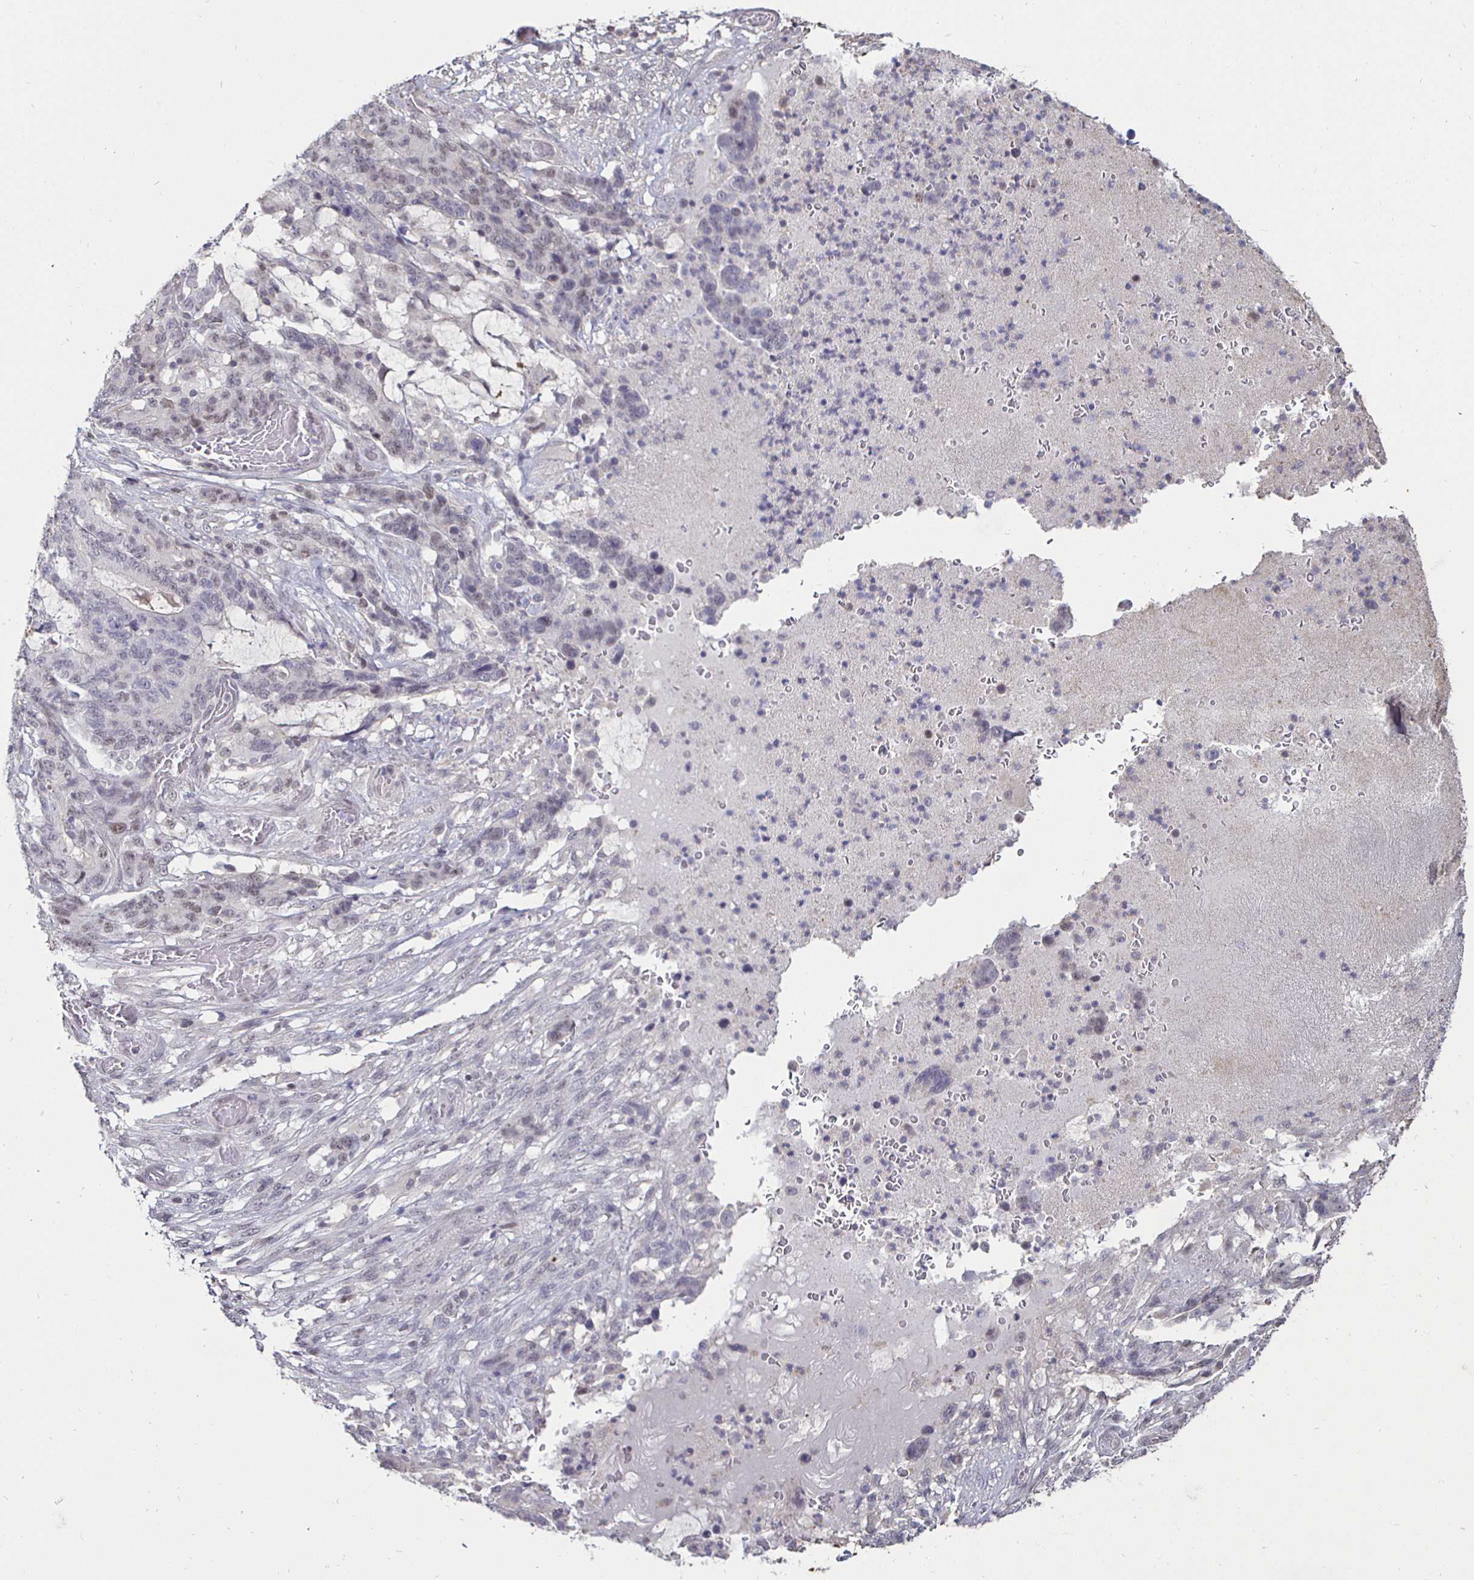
{"staining": {"intensity": "weak", "quantity": "<25%", "location": "nuclear"}, "tissue": "stomach cancer", "cell_type": "Tumor cells", "image_type": "cancer", "snomed": [{"axis": "morphology", "description": "Normal tissue, NOS"}, {"axis": "morphology", "description": "Adenocarcinoma, NOS"}, {"axis": "topography", "description": "Stomach"}], "caption": "Human adenocarcinoma (stomach) stained for a protein using IHC reveals no staining in tumor cells.", "gene": "MLH1", "patient": {"sex": "female", "age": 64}}